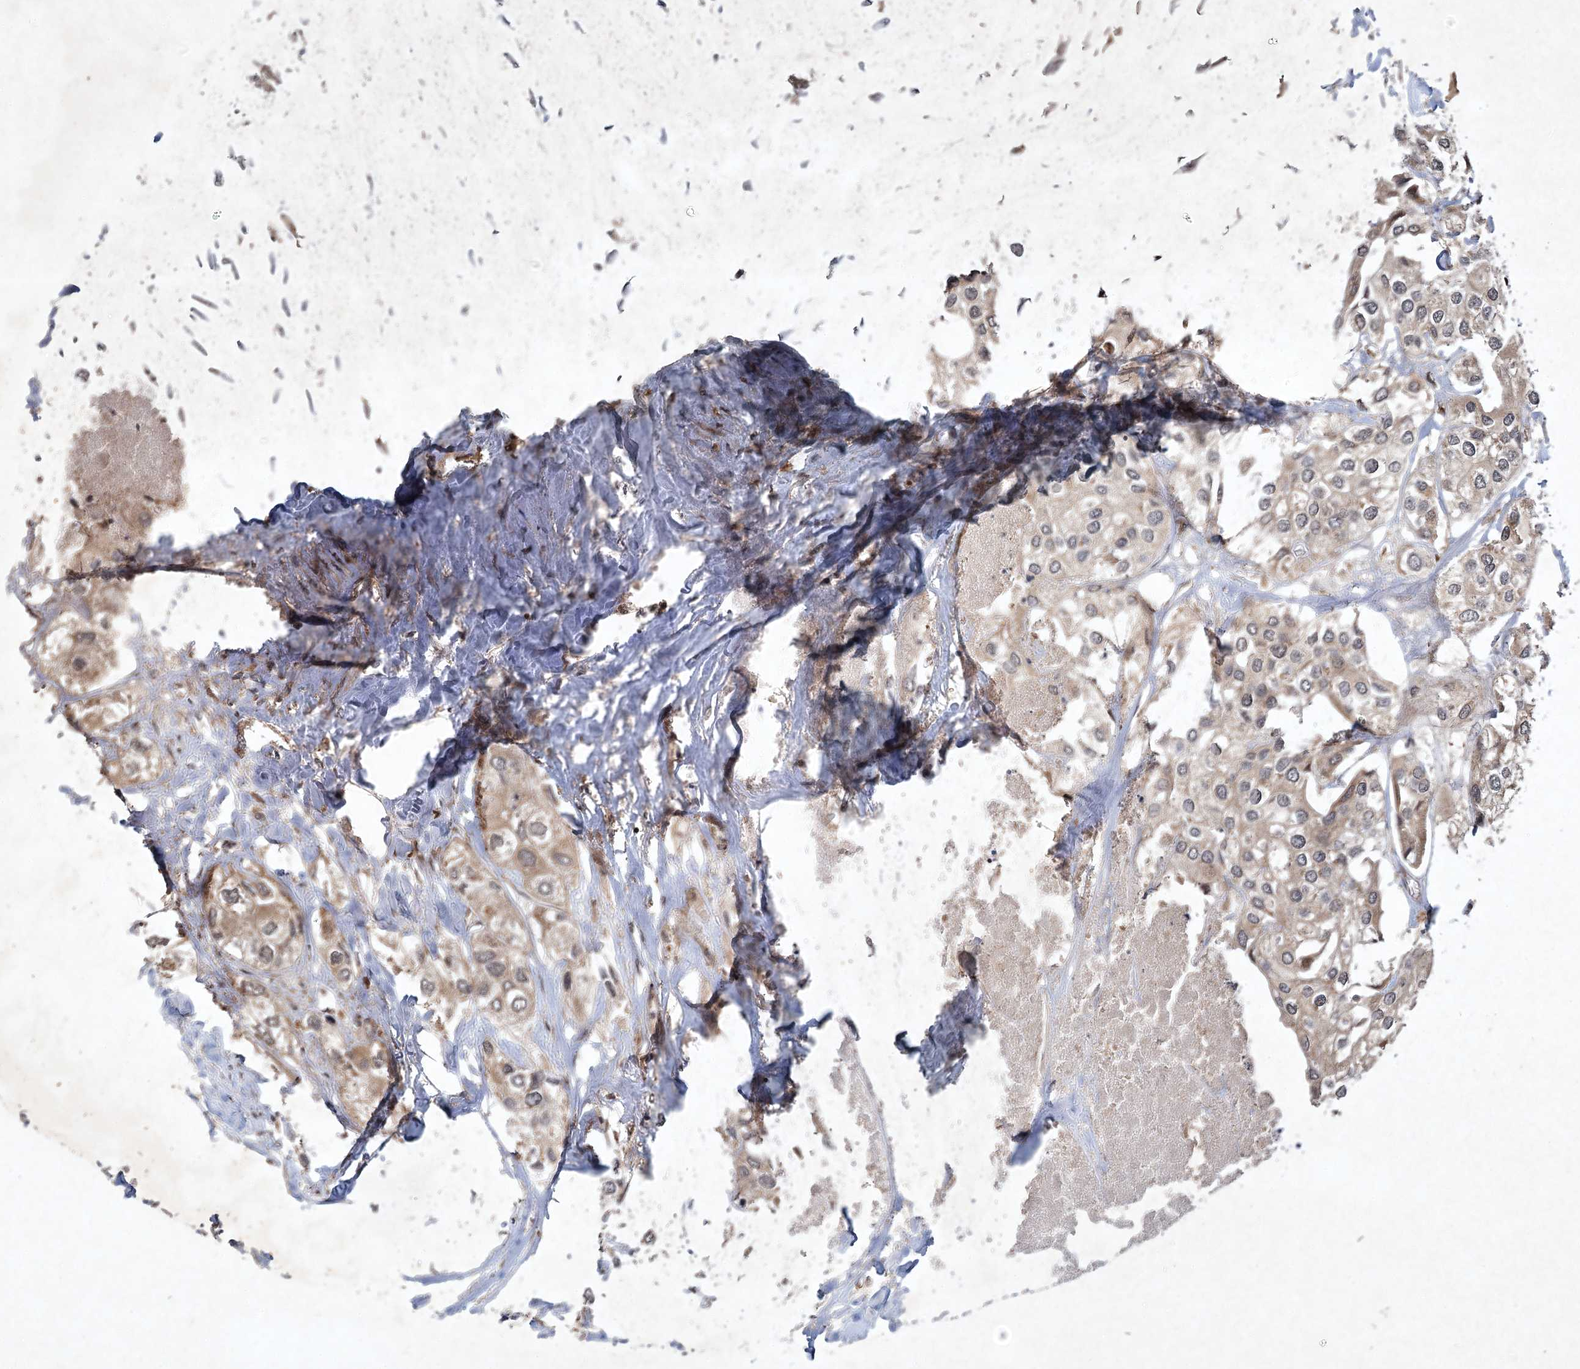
{"staining": {"intensity": "weak", "quantity": ">75%", "location": "cytoplasmic/membranous"}, "tissue": "urothelial cancer", "cell_type": "Tumor cells", "image_type": "cancer", "snomed": [{"axis": "morphology", "description": "Urothelial carcinoma, High grade"}, {"axis": "topography", "description": "Urinary bladder"}], "caption": "High-magnification brightfield microscopy of urothelial carcinoma (high-grade) stained with DAB (3,3'-diaminobenzidine) (brown) and counterstained with hematoxylin (blue). tumor cells exhibit weak cytoplasmic/membranous expression is appreciated in approximately>75% of cells.", "gene": "INSIG2", "patient": {"sex": "male", "age": 64}}